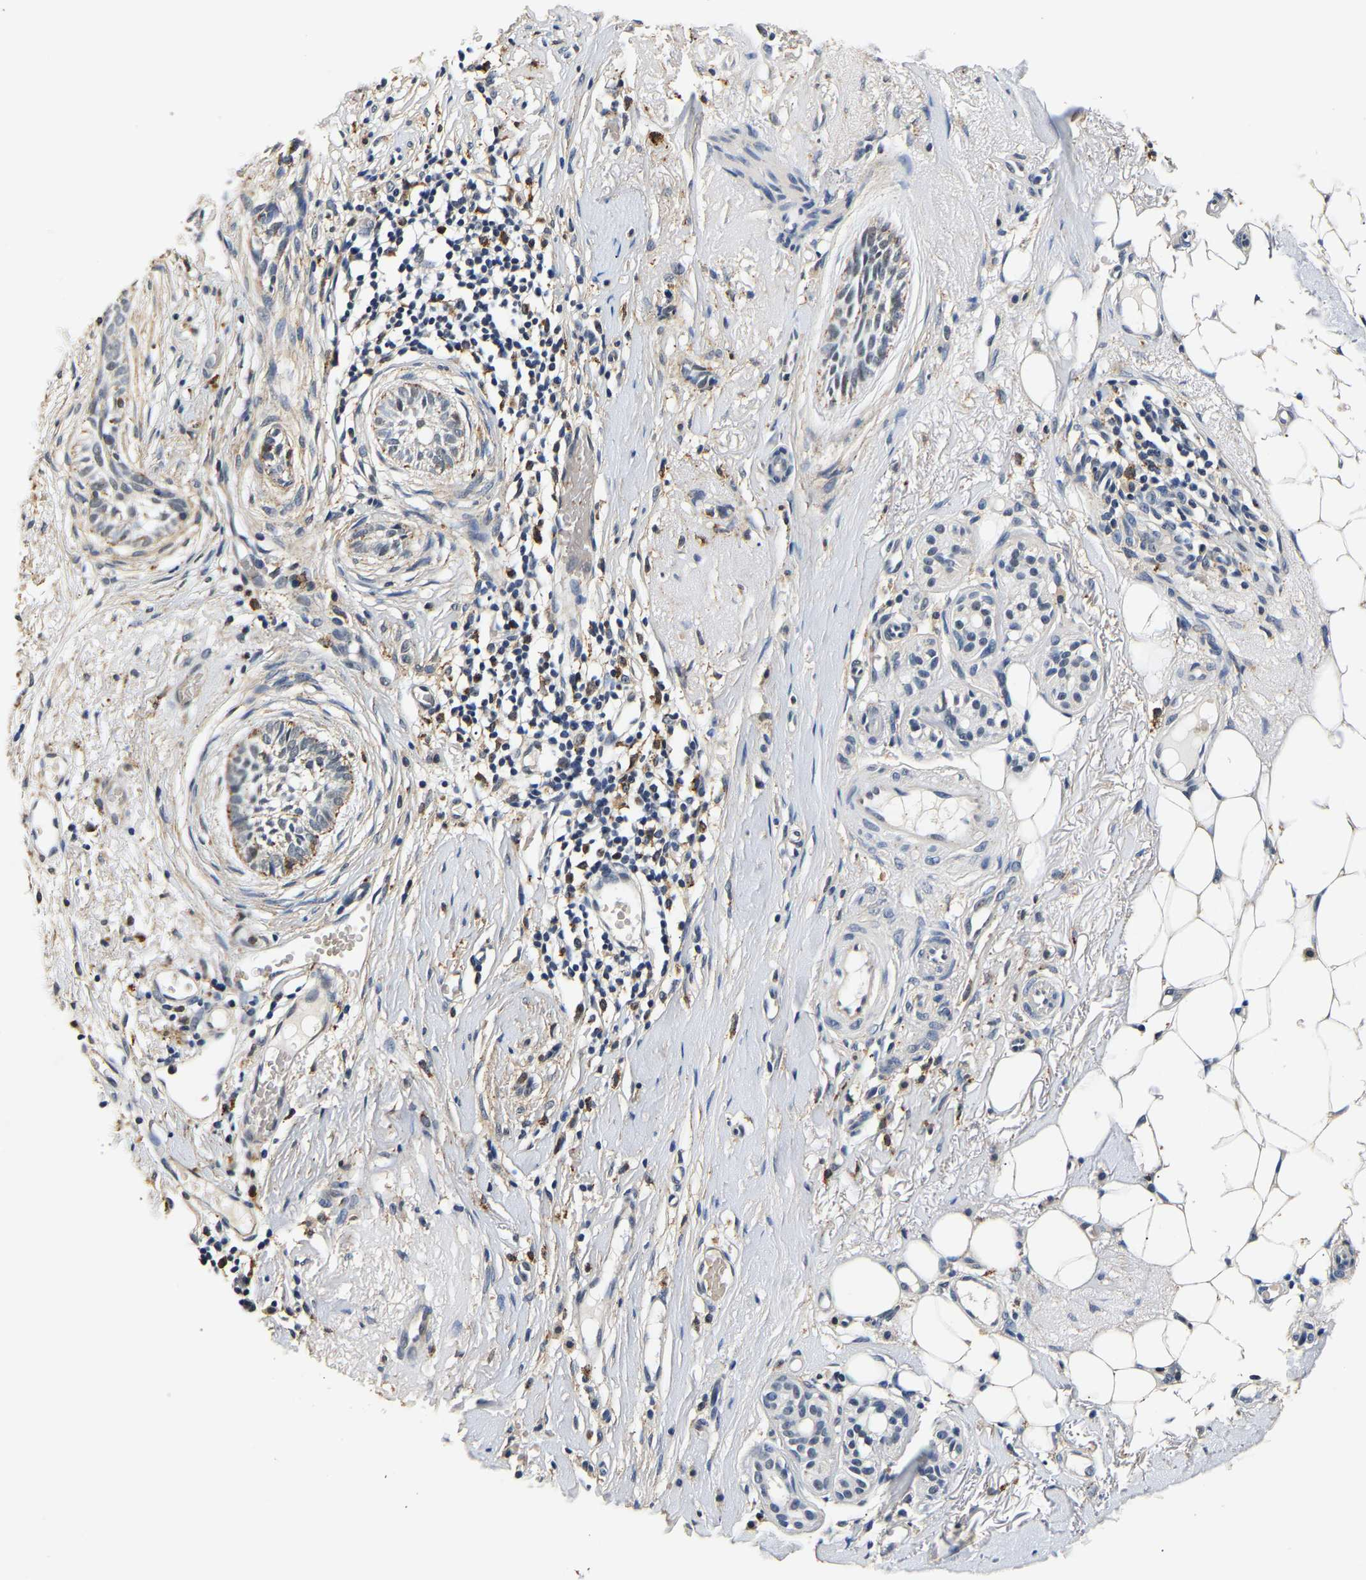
{"staining": {"intensity": "weak", "quantity": "<25%", "location": "cytoplasmic/membranous"}, "tissue": "skin cancer", "cell_type": "Tumor cells", "image_type": "cancer", "snomed": [{"axis": "morphology", "description": "Basal cell carcinoma"}, {"axis": "topography", "description": "Skin"}], "caption": "There is no significant expression in tumor cells of skin basal cell carcinoma.", "gene": "SMU1", "patient": {"sex": "female", "age": 88}}